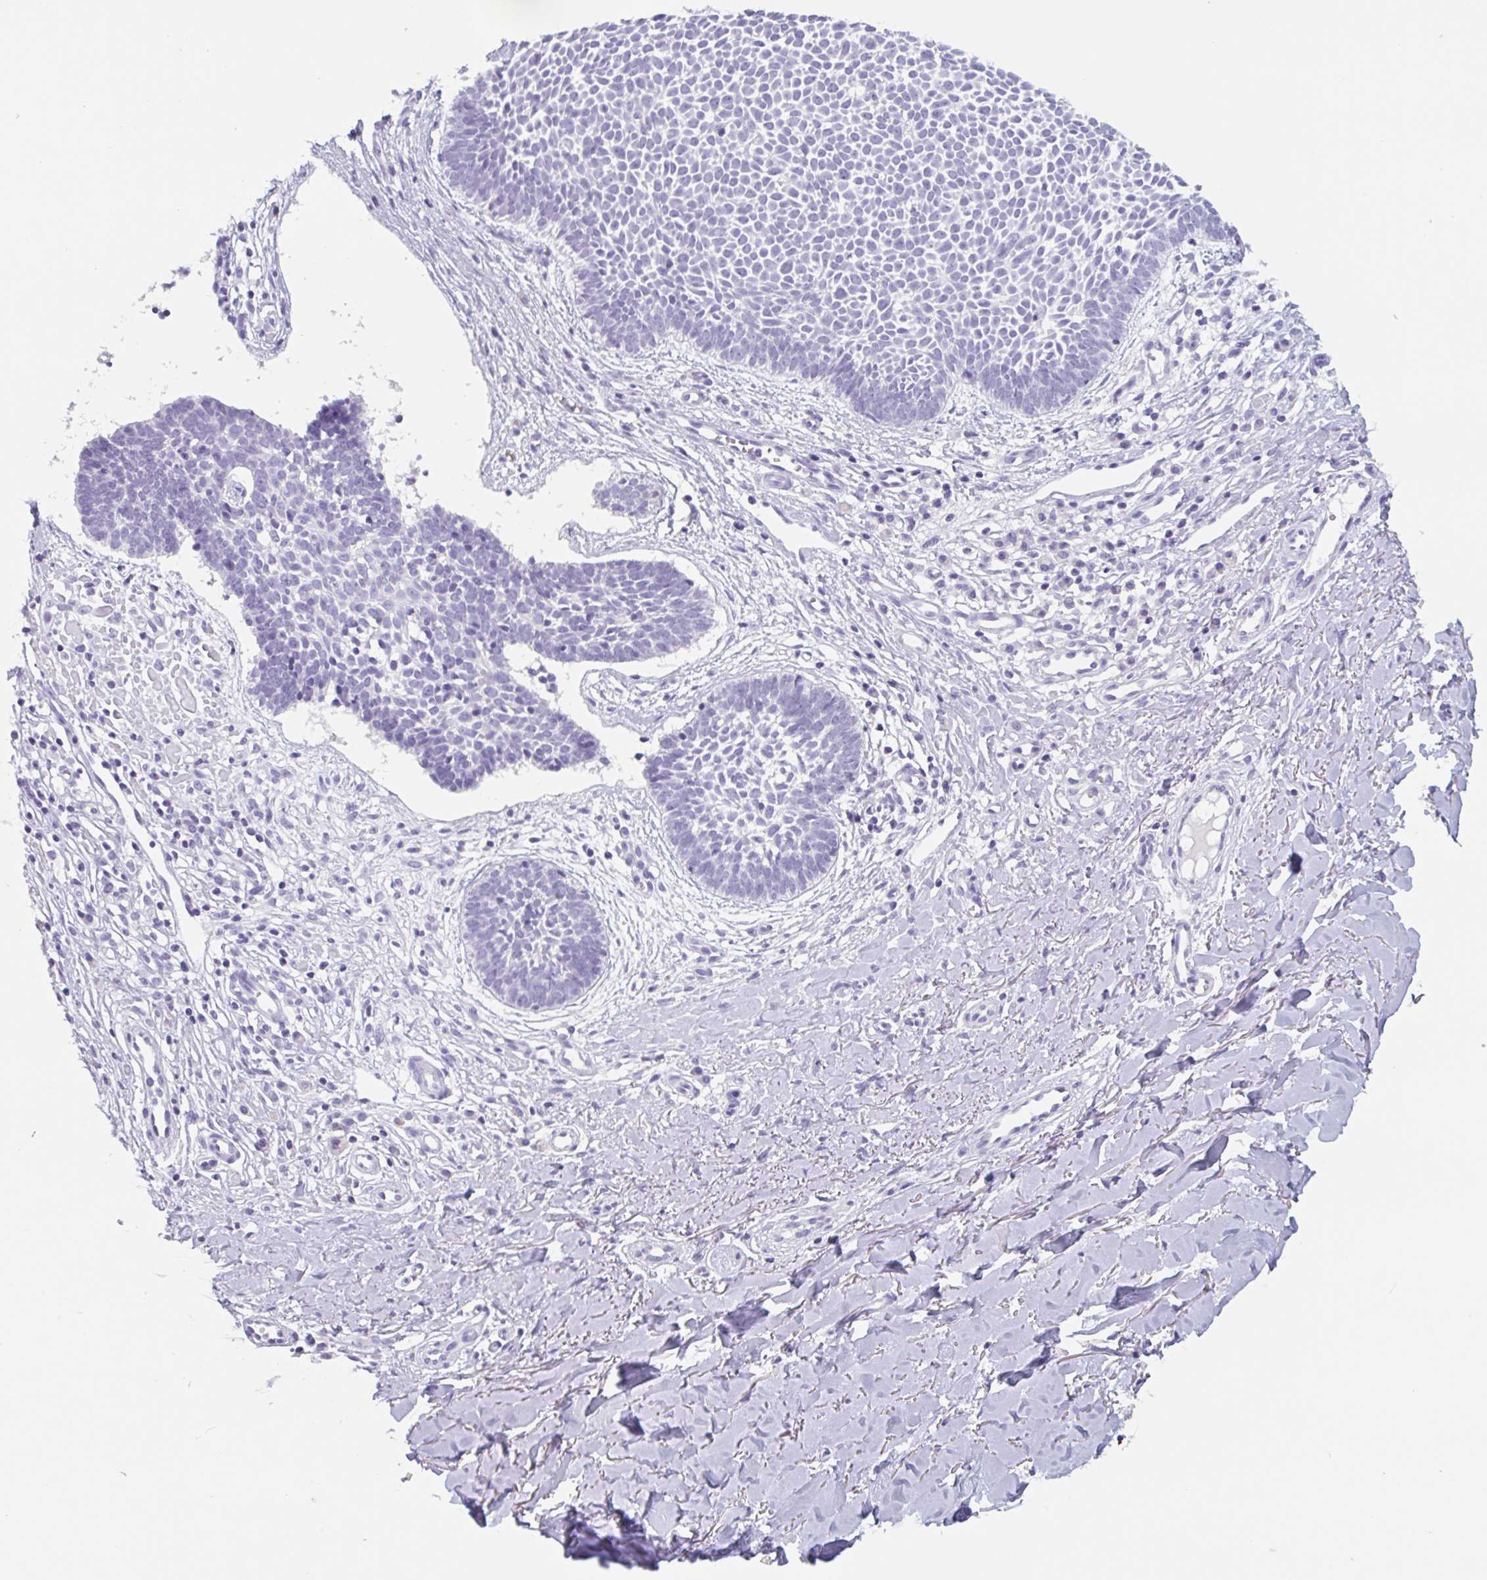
{"staining": {"intensity": "negative", "quantity": "none", "location": "none"}, "tissue": "skin cancer", "cell_type": "Tumor cells", "image_type": "cancer", "snomed": [{"axis": "morphology", "description": "Basal cell carcinoma"}, {"axis": "topography", "description": "Skin"}], "caption": "Tumor cells show no significant positivity in basal cell carcinoma (skin).", "gene": "EMC4", "patient": {"sex": "male", "age": 49}}